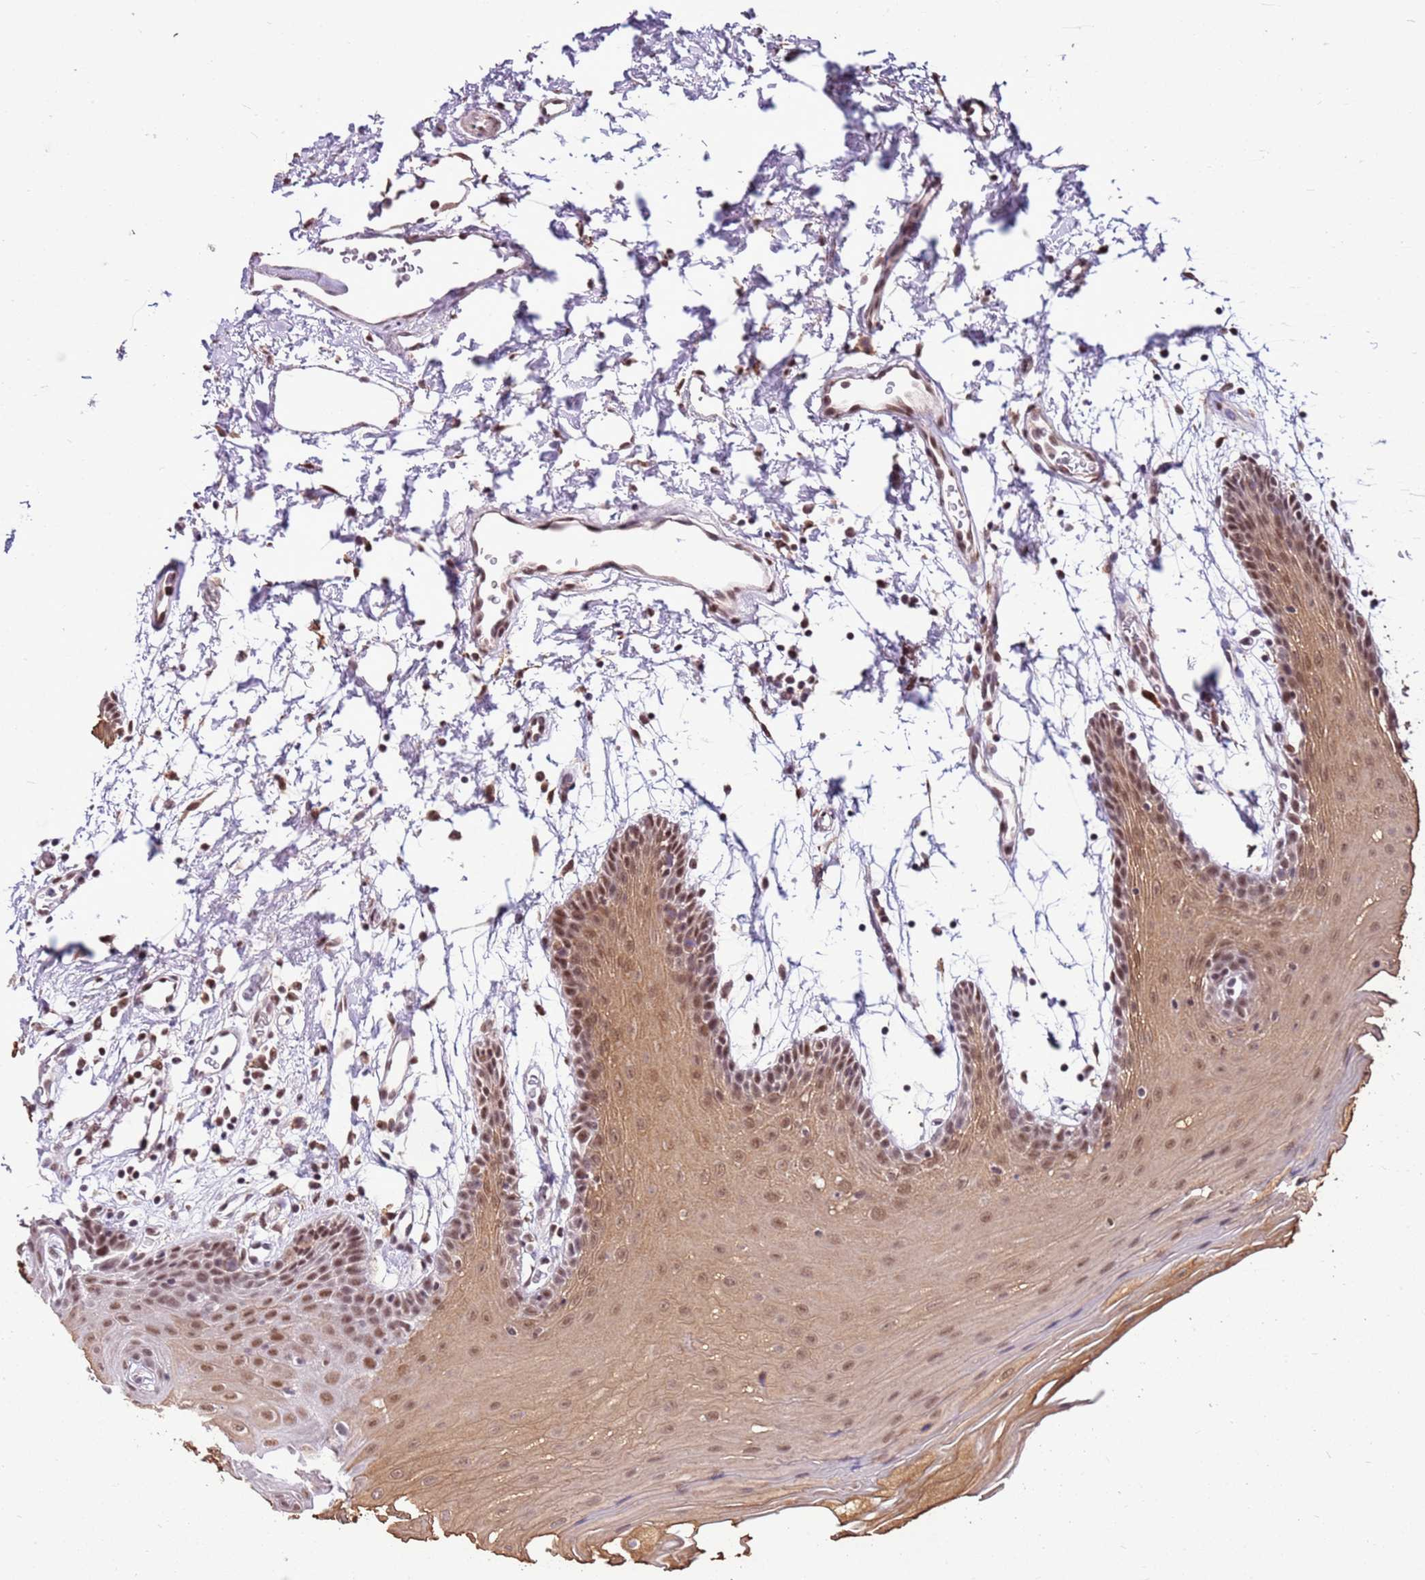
{"staining": {"intensity": "moderate", "quantity": ">75%", "location": "cytoplasmic/membranous,nuclear"}, "tissue": "oral mucosa", "cell_type": "Squamous epithelial cells", "image_type": "normal", "snomed": [{"axis": "morphology", "description": "Normal tissue, NOS"}, {"axis": "topography", "description": "Skeletal muscle"}, {"axis": "topography", "description": "Oral tissue"}, {"axis": "topography", "description": "Salivary gland"}, {"axis": "topography", "description": "Peripheral nerve tissue"}], "caption": "Immunohistochemistry micrograph of normal oral mucosa: oral mucosa stained using immunohistochemistry (IHC) shows medium levels of moderate protein expression localized specifically in the cytoplasmic/membranous,nuclear of squamous epithelial cells, appearing as a cytoplasmic/membranous,nuclear brown color.", "gene": "AKAP8L", "patient": {"sex": "male", "age": 54}}